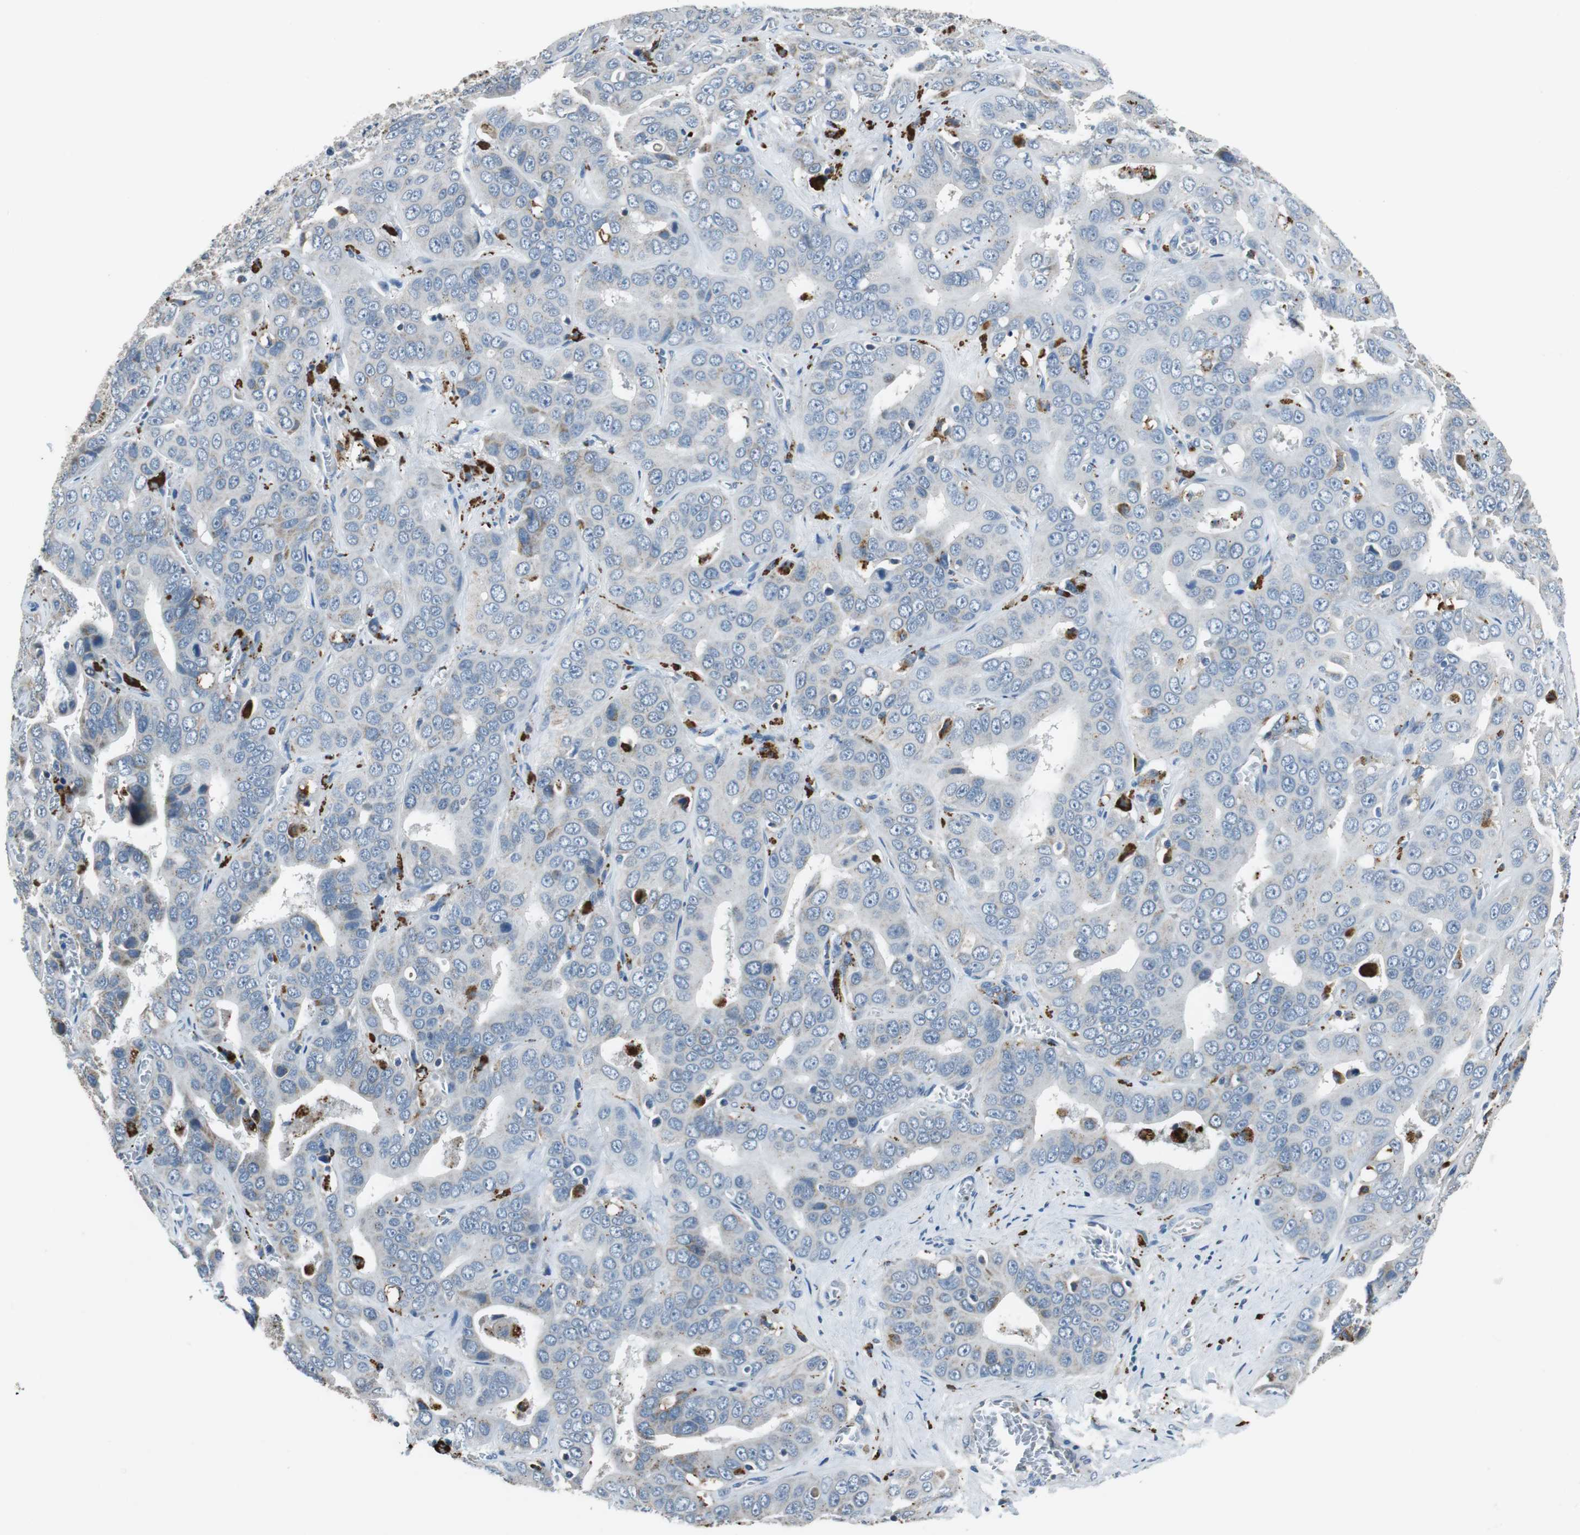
{"staining": {"intensity": "negative", "quantity": "none", "location": "none"}, "tissue": "liver cancer", "cell_type": "Tumor cells", "image_type": "cancer", "snomed": [{"axis": "morphology", "description": "Cholangiocarcinoma"}, {"axis": "topography", "description": "Liver"}], "caption": "A high-resolution photomicrograph shows immunohistochemistry (IHC) staining of liver cancer, which displays no significant expression in tumor cells.", "gene": "NLGN1", "patient": {"sex": "female", "age": 52}}